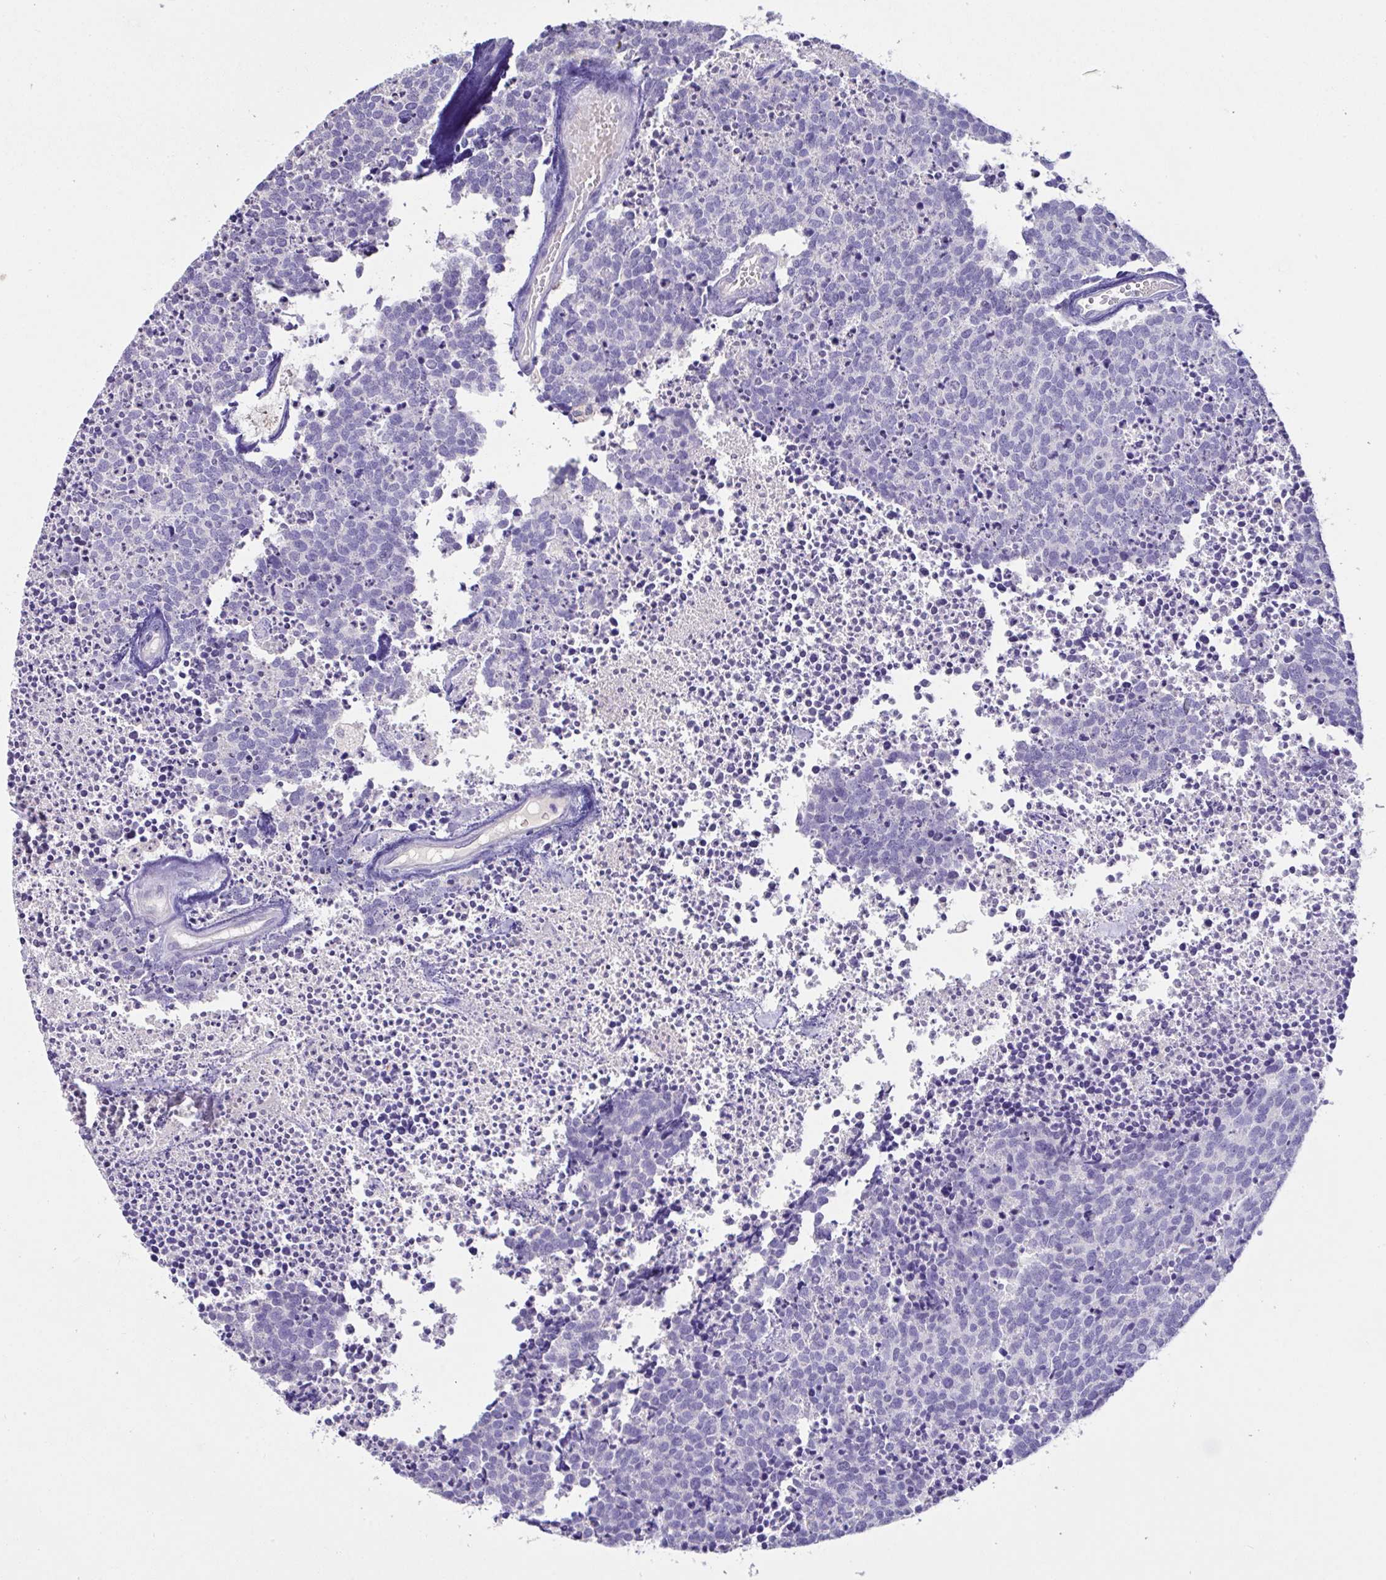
{"staining": {"intensity": "negative", "quantity": "none", "location": "none"}, "tissue": "carcinoid", "cell_type": "Tumor cells", "image_type": "cancer", "snomed": [{"axis": "morphology", "description": "Carcinoid, malignant, NOS"}, {"axis": "topography", "description": "Skin"}], "caption": "A micrograph of human carcinoid (malignant) is negative for staining in tumor cells.", "gene": "CA10", "patient": {"sex": "female", "age": 79}}